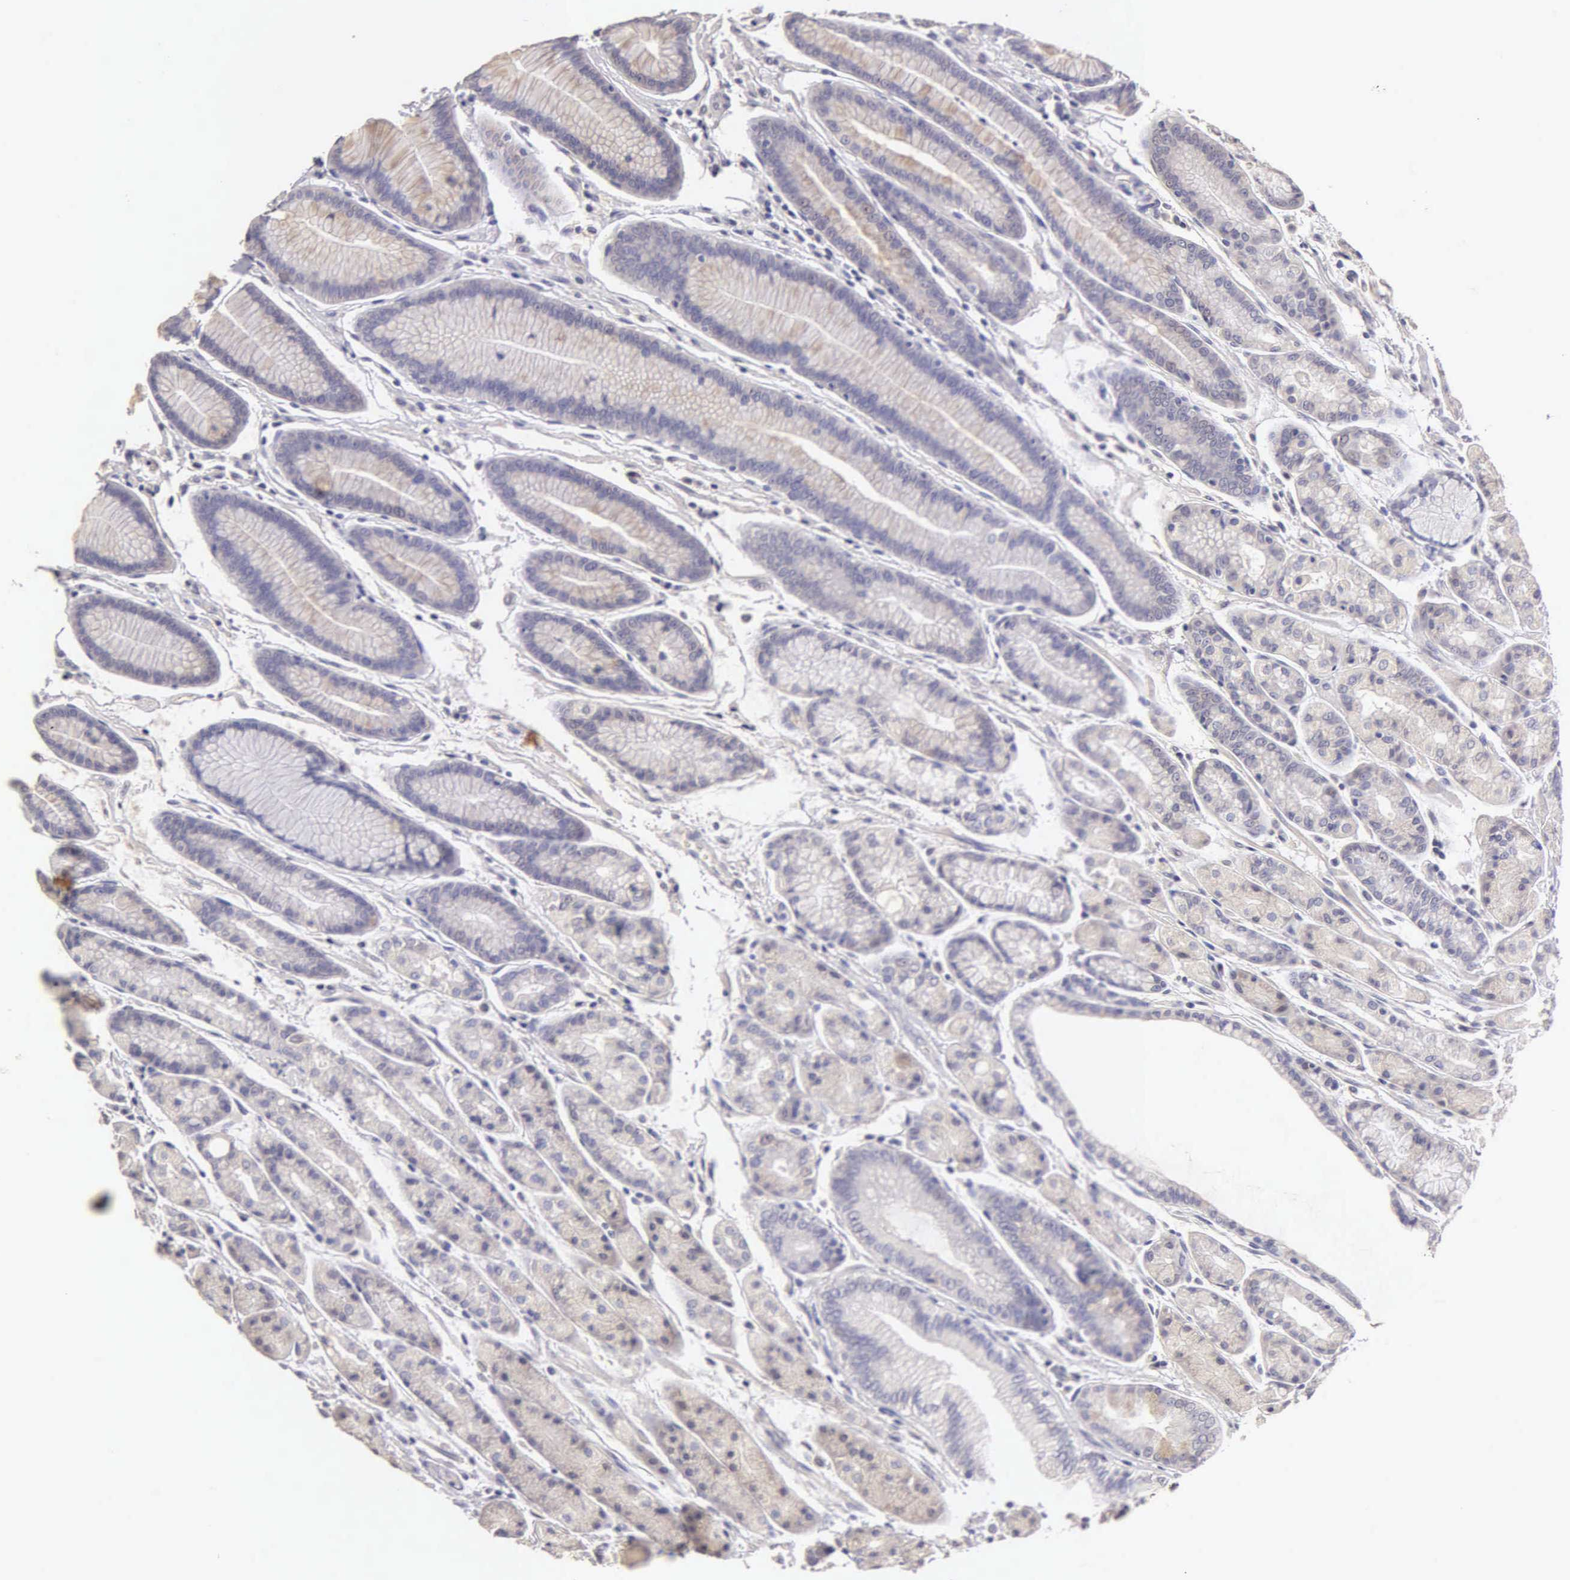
{"staining": {"intensity": "weak", "quantity": "<25%", "location": "cytoplasmic/membranous"}, "tissue": "stomach", "cell_type": "Glandular cells", "image_type": "normal", "snomed": [{"axis": "morphology", "description": "Normal tissue, NOS"}, {"axis": "topography", "description": "Stomach, upper"}], "caption": "IHC image of normal stomach: human stomach stained with DAB (3,3'-diaminobenzidine) displays no significant protein expression in glandular cells. The staining was performed using DAB to visualize the protein expression in brown, while the nuclei were stained in blue with hematoxylin (Magnification: 20x).", "gene": "ESR1", "patient": {"sex": "male", "age": 72}}